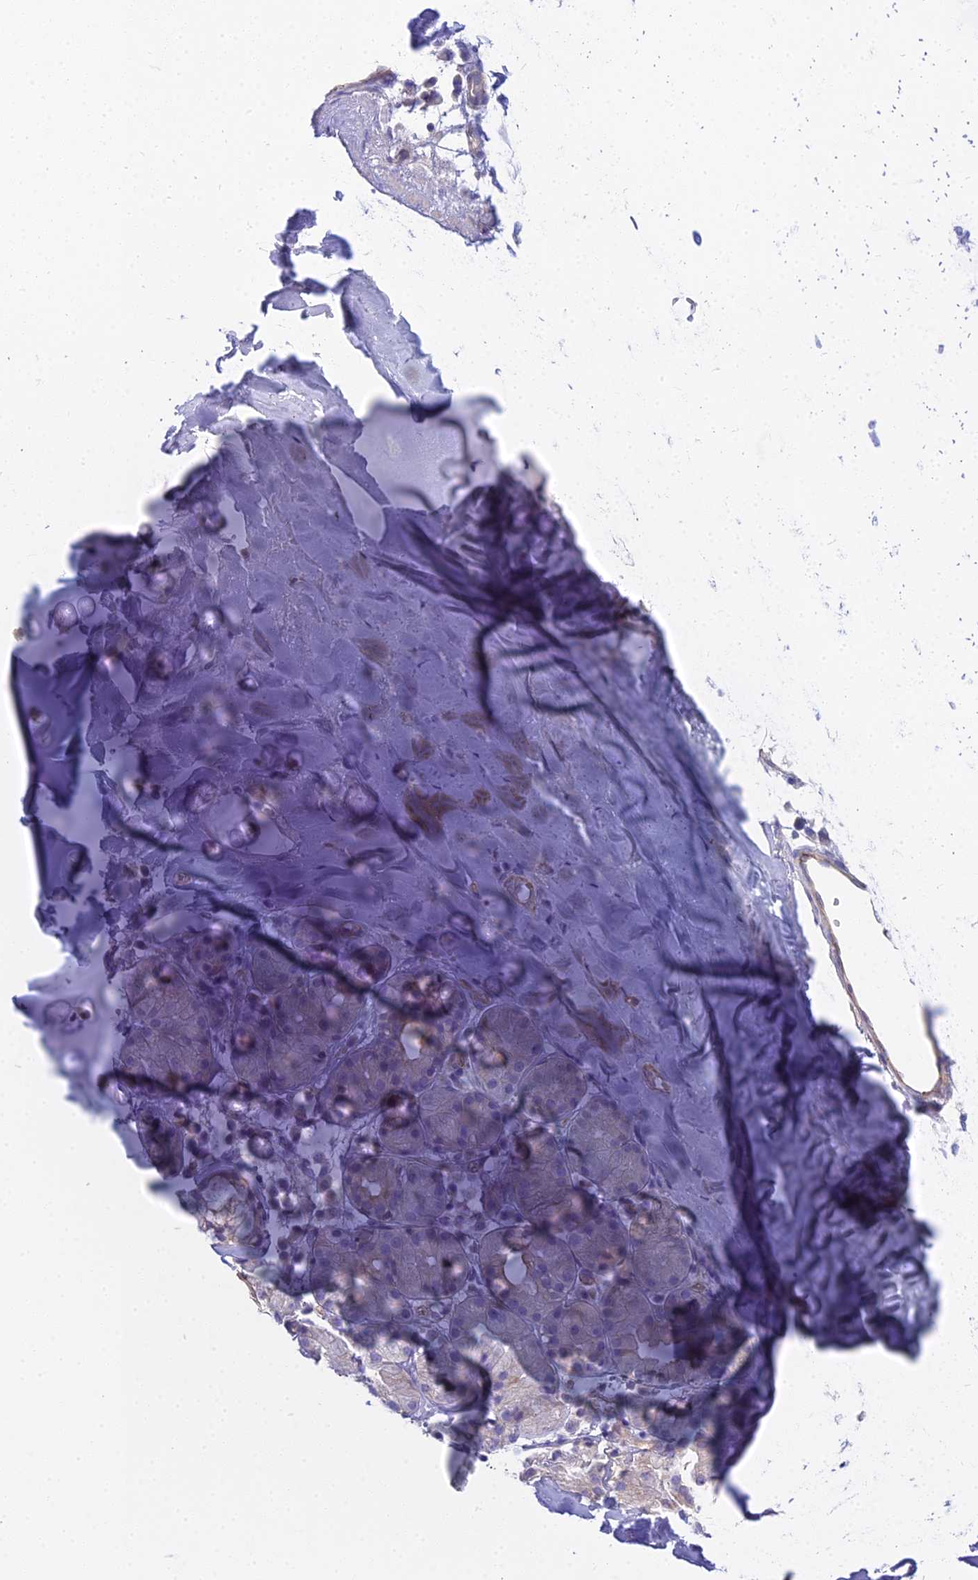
{"staining": {"intensity": "negative", "quantity": "none", "location": "none"}, "tissue": "soft tissue", "cell_type": "Chondrocytes", "image_type": "normal", "snomed": [{"axis": "morphology", "description": "Normal tissue, NOS"}, {"axis": "morphology", "description": "Basal cell carcinoma"}, {"axis": "topography", "description": "Cartilage tissue"}, {"axis": "topography", "description": "Nasopharynx"}, {"axis": "topography", "description": "Oral tissue"}], "caption": "Immunohistochemistry (IHC) of benign soft tissue demonstrates no positivity in chondrocytes.", "gene": "SMIM24", "patient": {"sex": "female", "age": 77}}